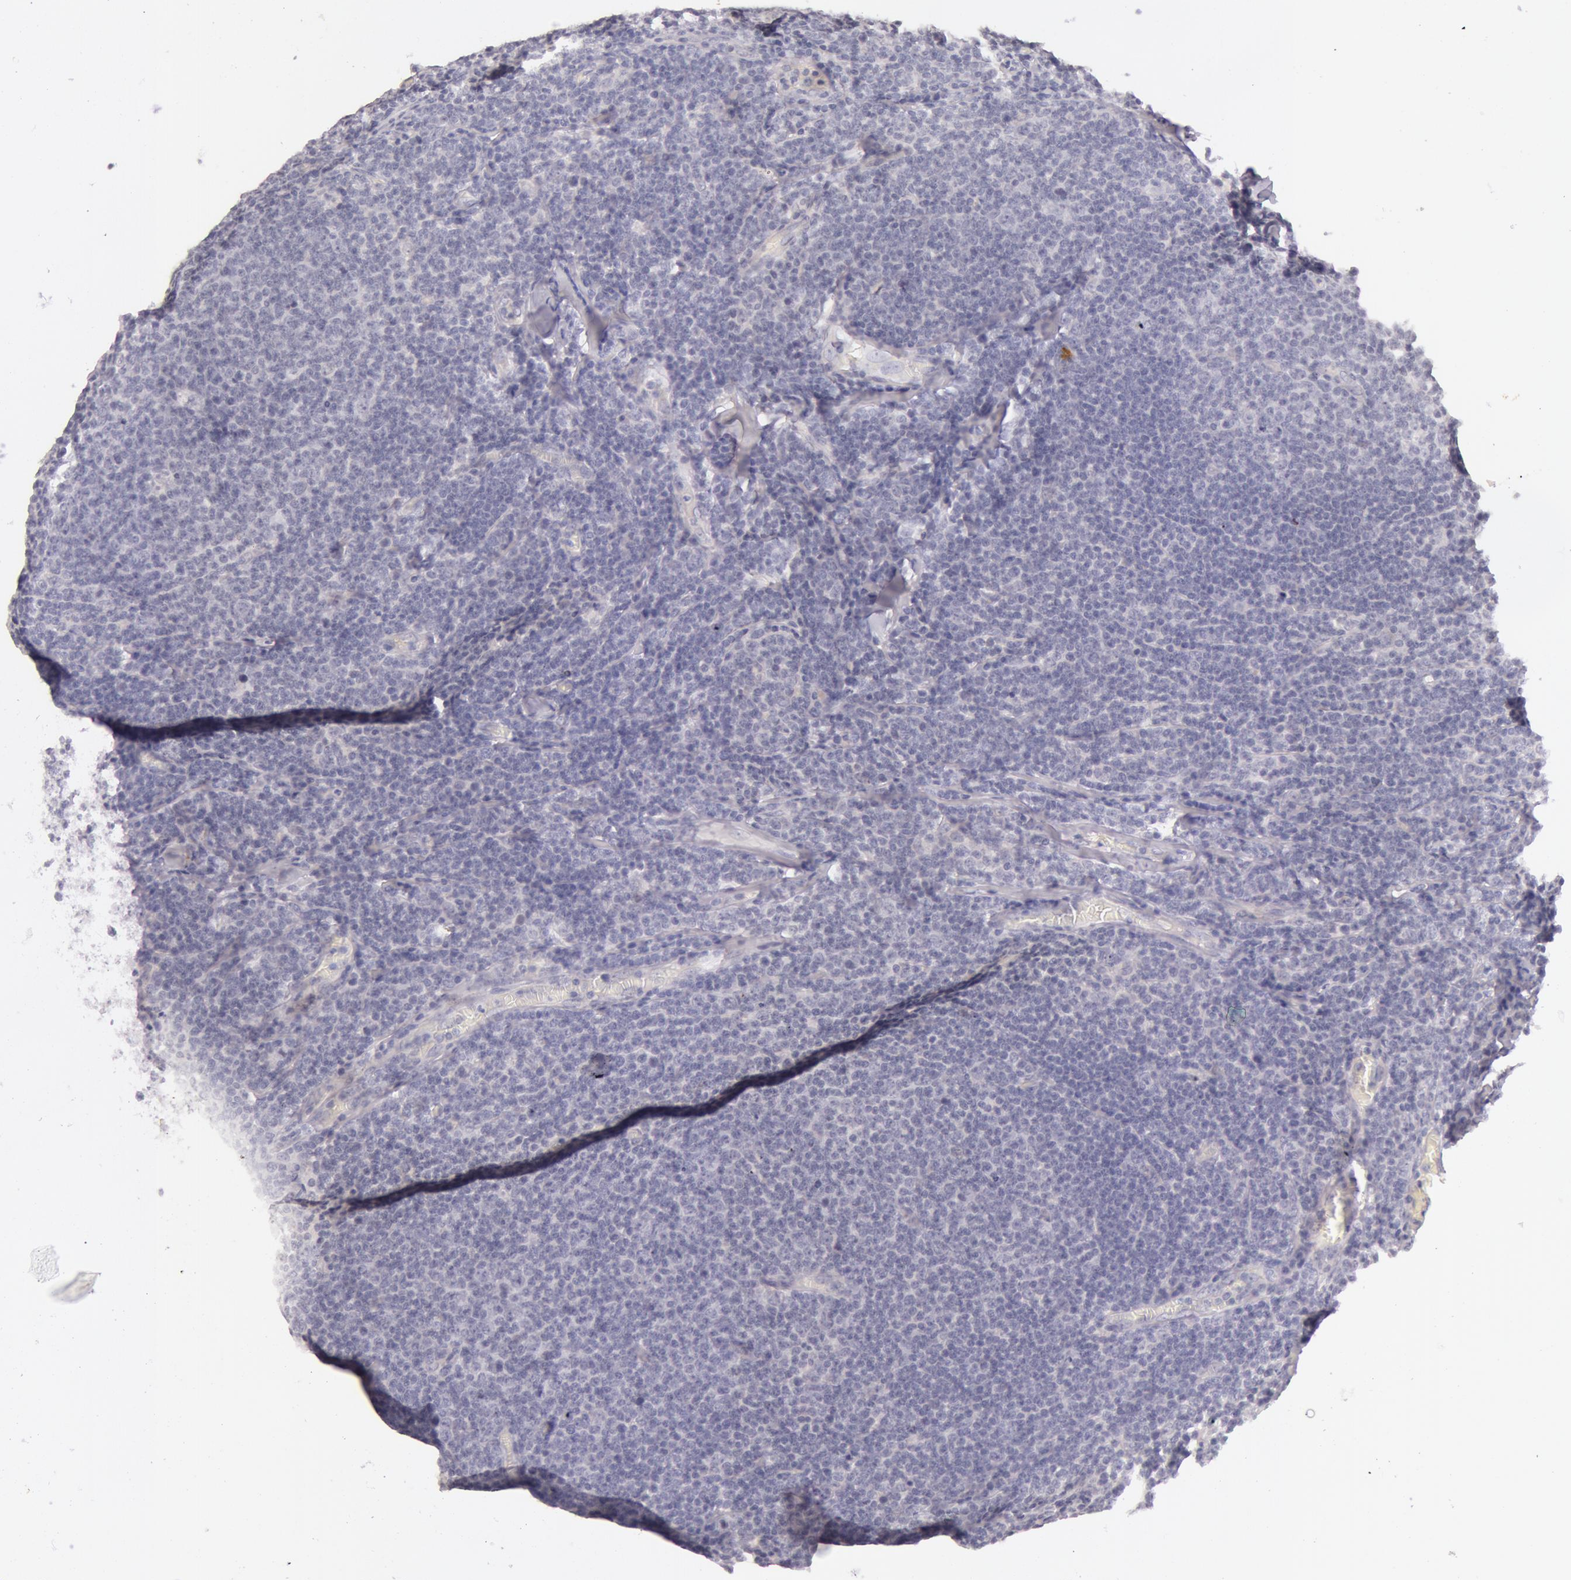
{"staining": {"intensity": "negative", "quantity": "none", "location": "none"}, "tissue": "lymphoma", "cell_type": "Tumor cells", "image_type": "cancer", "snomed": [{"axis": "morphology", "description": "Malignant lymphoma, non-Hodgkin's type, Low grade"}, {"axis": "topography", "description": "Lymph node"}], "caption": "Immunohistochemistry photomicrograph of neoplastic tissue: human lymphoma stained with DAB (3,3'-diaminobenzidine) reveals no significant protein positivity in tumor cells.", "gene": "RBMY1F", "patient": {"sex": "male", "age": 74}}